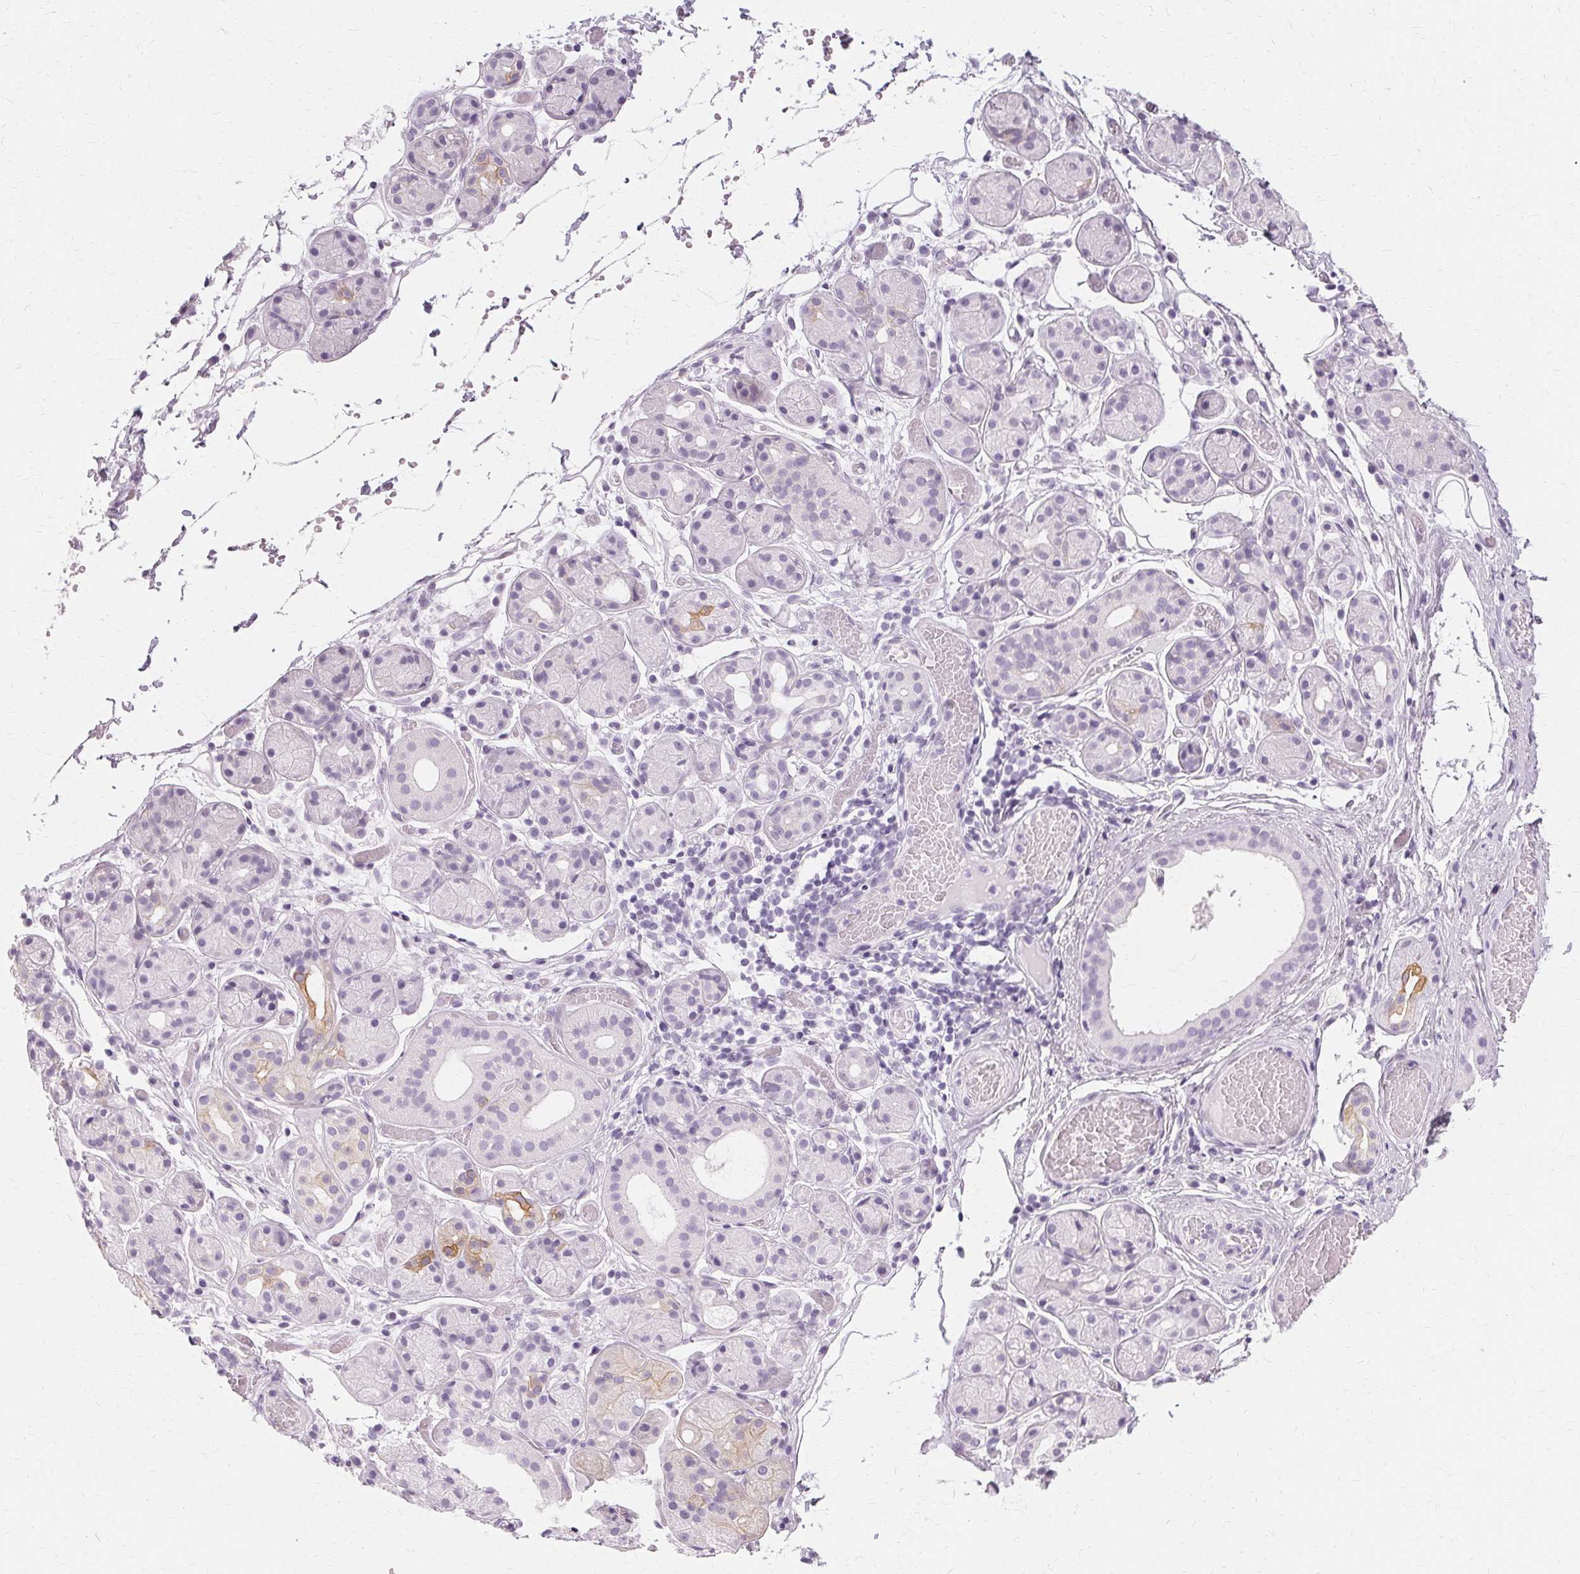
{"staining": {"intensity": "moderate", "quantity": "<25%", "location": "cytoplasmic/membranous"}, "tissue": "salivary gland", "cell_type": "Glandular cells", "image_type": "normal", "snomed": [{"axis": "morphology", "description": "Normal tissue, NOS"}, {"axis": "topography", "description": "Salivary gland"}, {"axis": "topography", "description": "Peripheral nerve tissue"}], "caption": "A high-resolution histopathology image shows immunohistochemistry (IHC) staining of unremarkable salivary gland, which shows moderate cytoplasmic/membranous staining in about <25% of glandular cells. (Brightfield microscopy of DAB IHC at high magnification).", "gene": "KRT6A", "patient": {"sex": "male", "age": 71}}